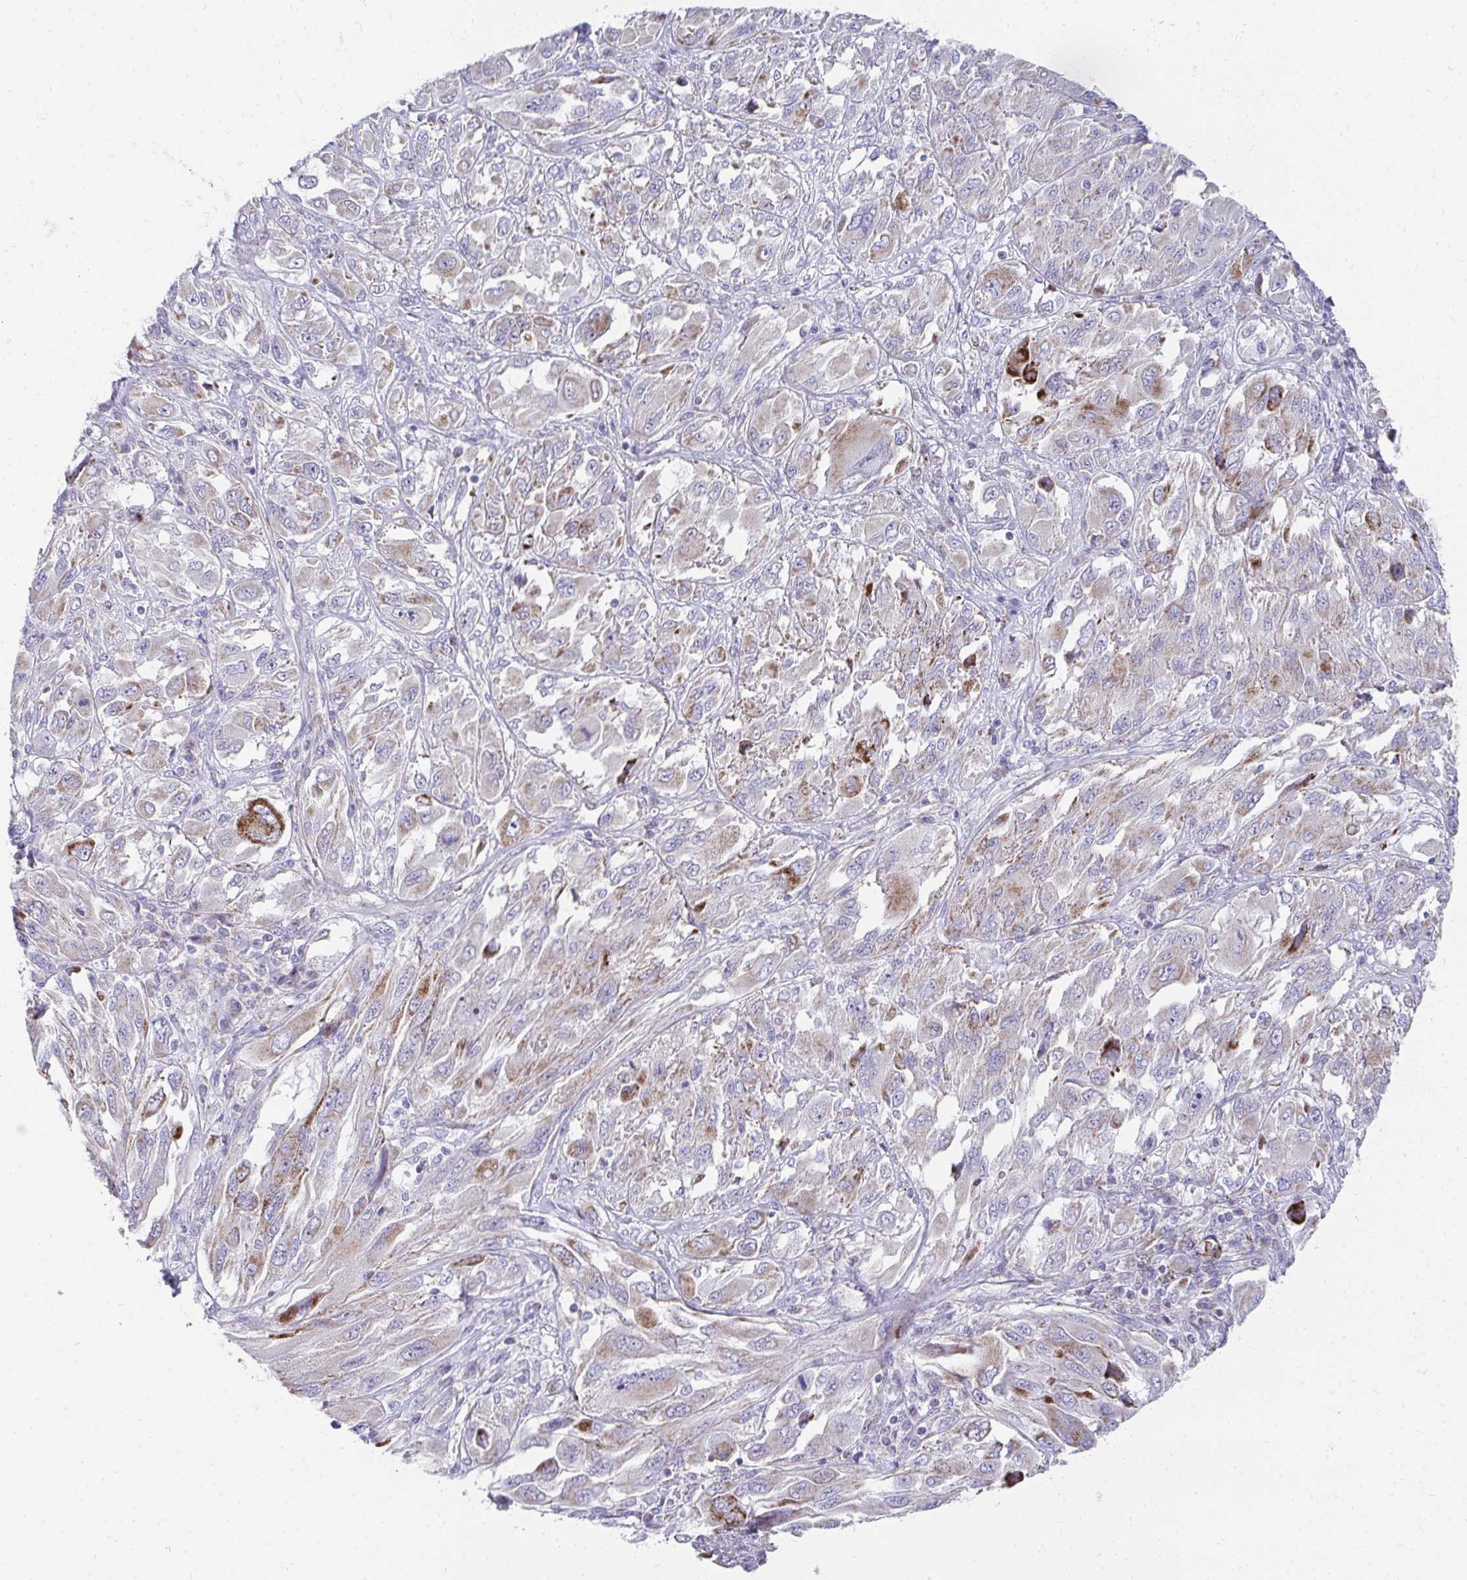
{"staining": {"intensity": "moderate", "quantity": "<25%", "location": "cytoplasmic/membranous"}, "tissue": "melanoma", "cell_type": "Tumor cells", "image_type": "cancer", "snomed": [{"axis": "morphology", "description": "Malignant melanoma, NOS"}, {"axis": "topography", "description": "Skin"}], "caption": "Melanoma stained with DAB (3,3'-diaminobenzidine) immunohistochemistry shows low levels of moderate cytoplasmic/membranous positivity in approximately <25% of tumor cells.", "gene": "PRRG3", "patient": {"sex": "female", "age": 91}}